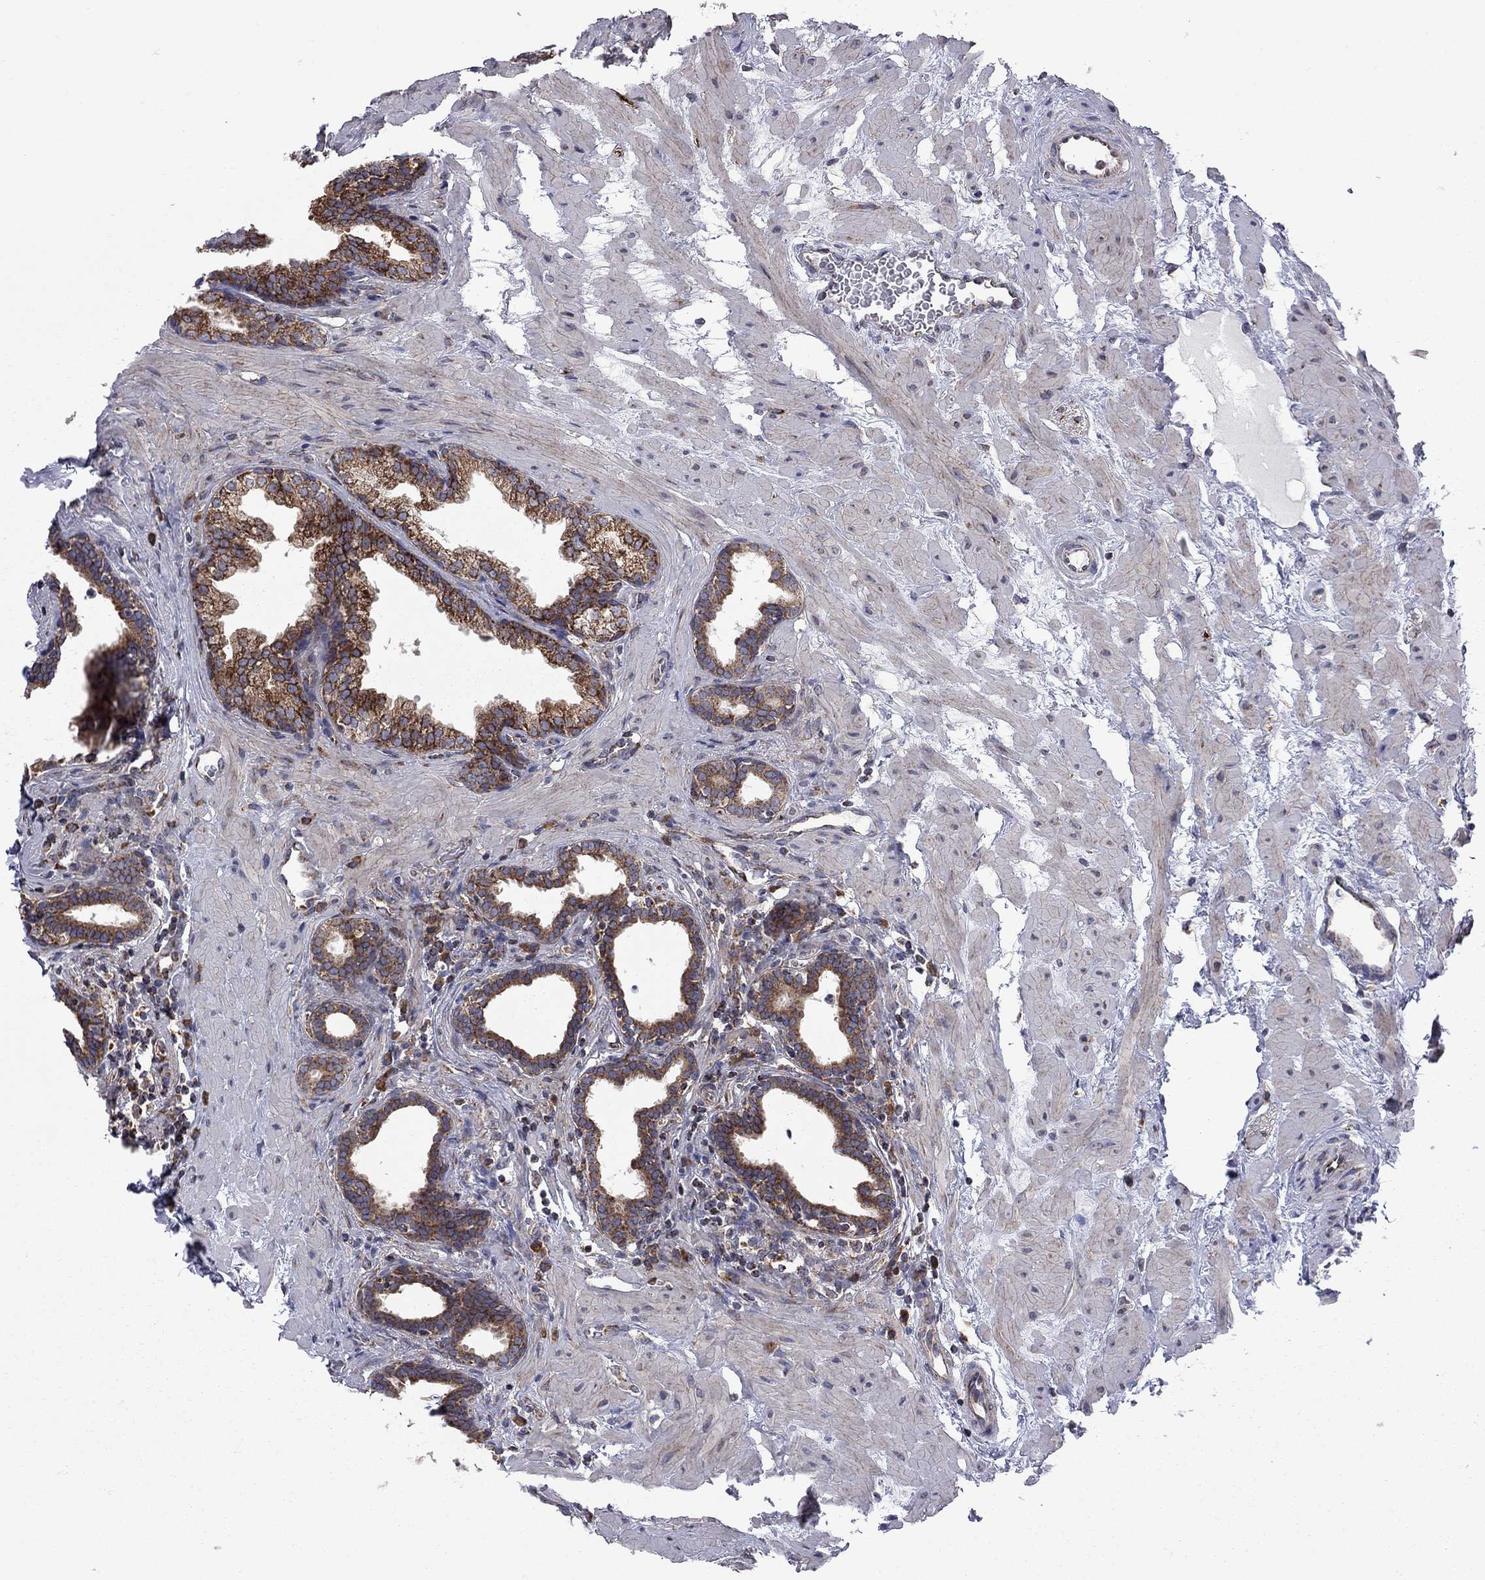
{"staining": {"intensity": "strong", "quantity": ">75%", "location": "cytoplasmic/membranous"}, "tissue": "prostate", "cell_type": "Glandular cells", "image_type": "normal", "snomed": [{"axis": "morphology", "description": "Normal tissue, NOS"}, {"axis": "topography", "description": "Prostate"}], "caption": "A high amount of strong cytoplasmic/membranous expression is seen in about >75% of glandular cells in benign prostate. The protein is stained brown, and the nuclei are stained in blue (DAB (3,3'-diaminobenzidine) IHC with brightfield microscopy, high magnification).", "gene": "CLPTM1", "patient": {"sex": "male", "age": 37}}